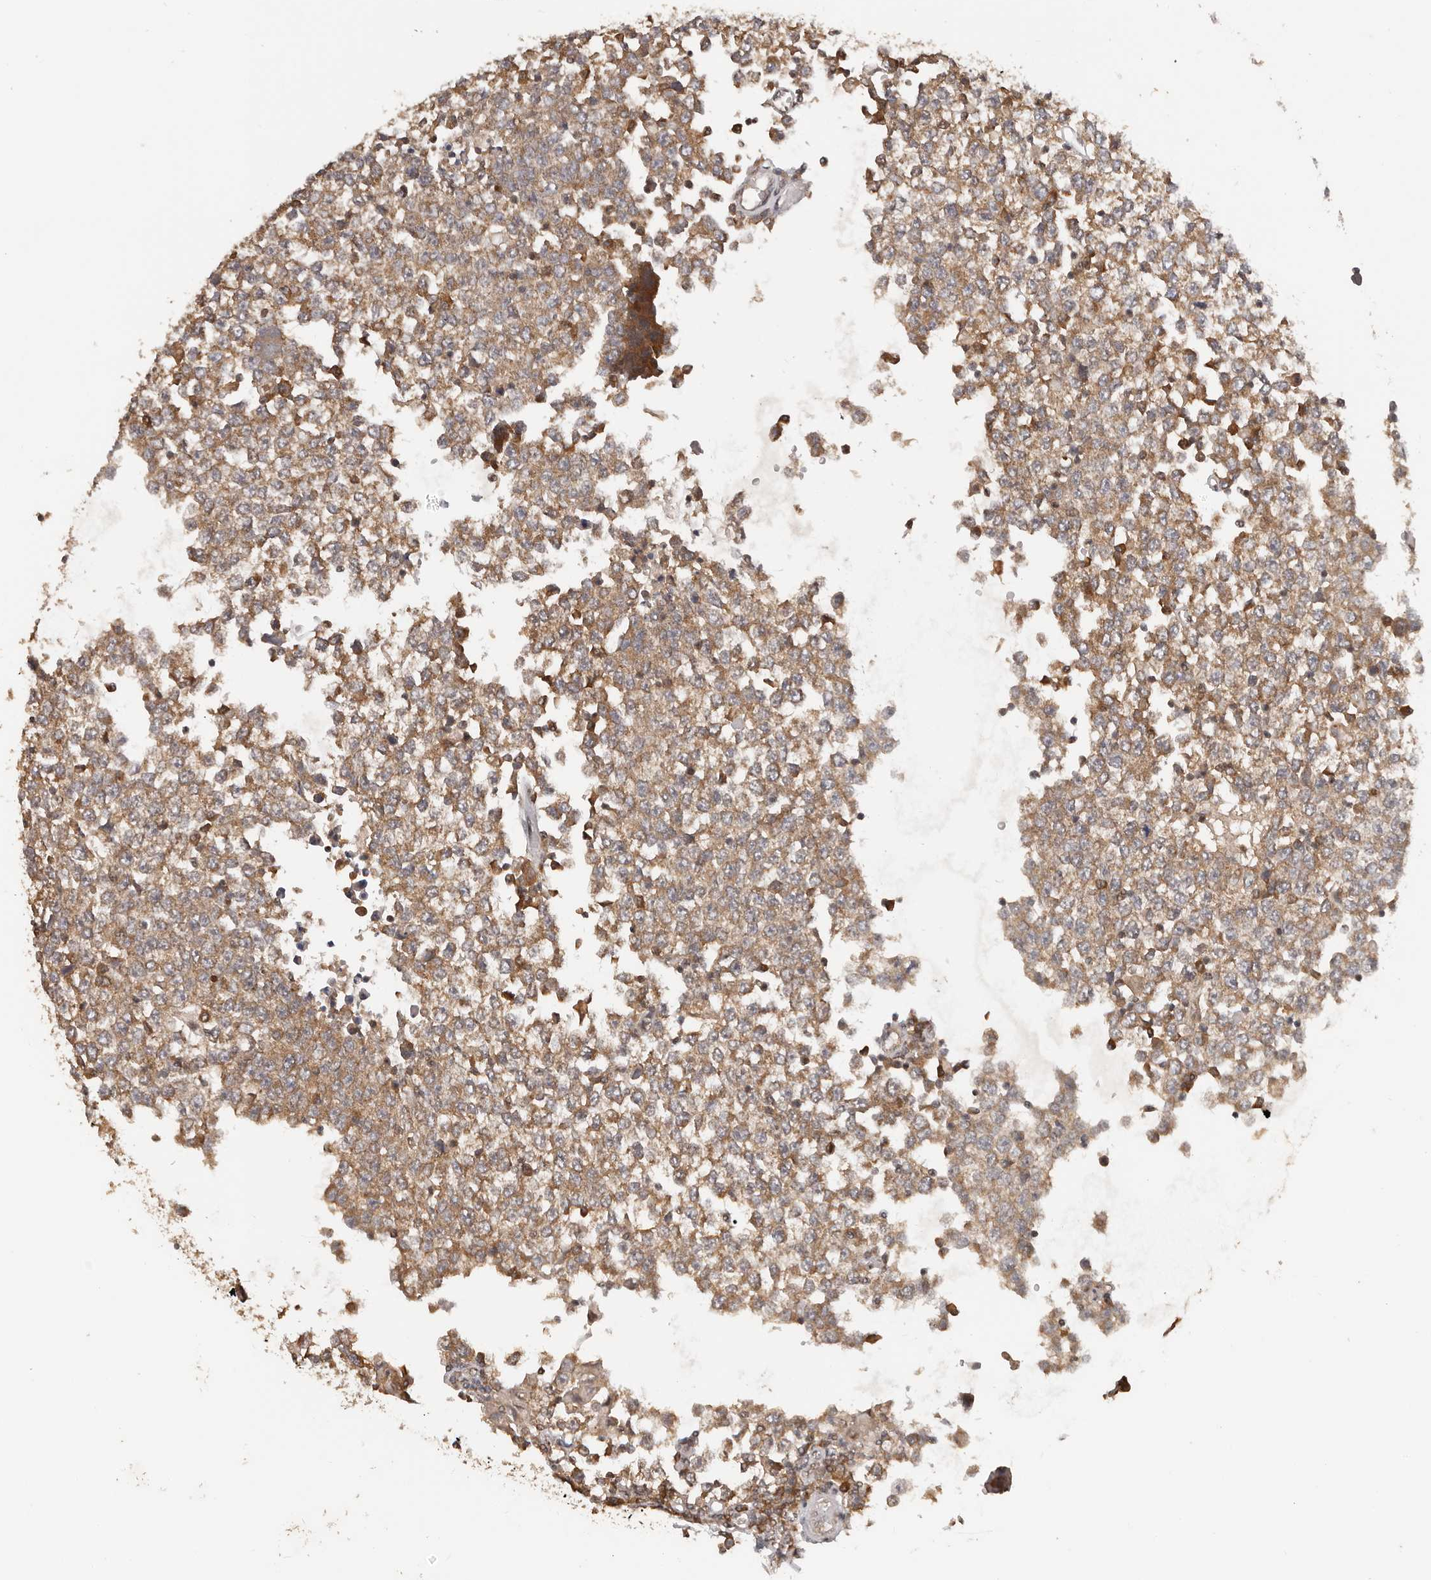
{"staining": {"intensity": "moderate", "quantity": ">75%", "location": "cytoplasmic/membranous"}, "tissue": "testis cancer", "cell_type": "Tumor cells", "image_type": "cancer", "snomed": [{"axis": "morphology", "description": "Seminoma, NOS"}, {"axis": "topography", "description": "Testis"}], "caption": "Immunohistochemistry (DAB (3,3'-diaminobenzidine)) staining of testis cancer displays moderate cytoplasmic/membranous protein staining in approximately >75% of tumor cells.", "gene": "SEC14L1", "patient": {"sex": "male", "age": 65}}